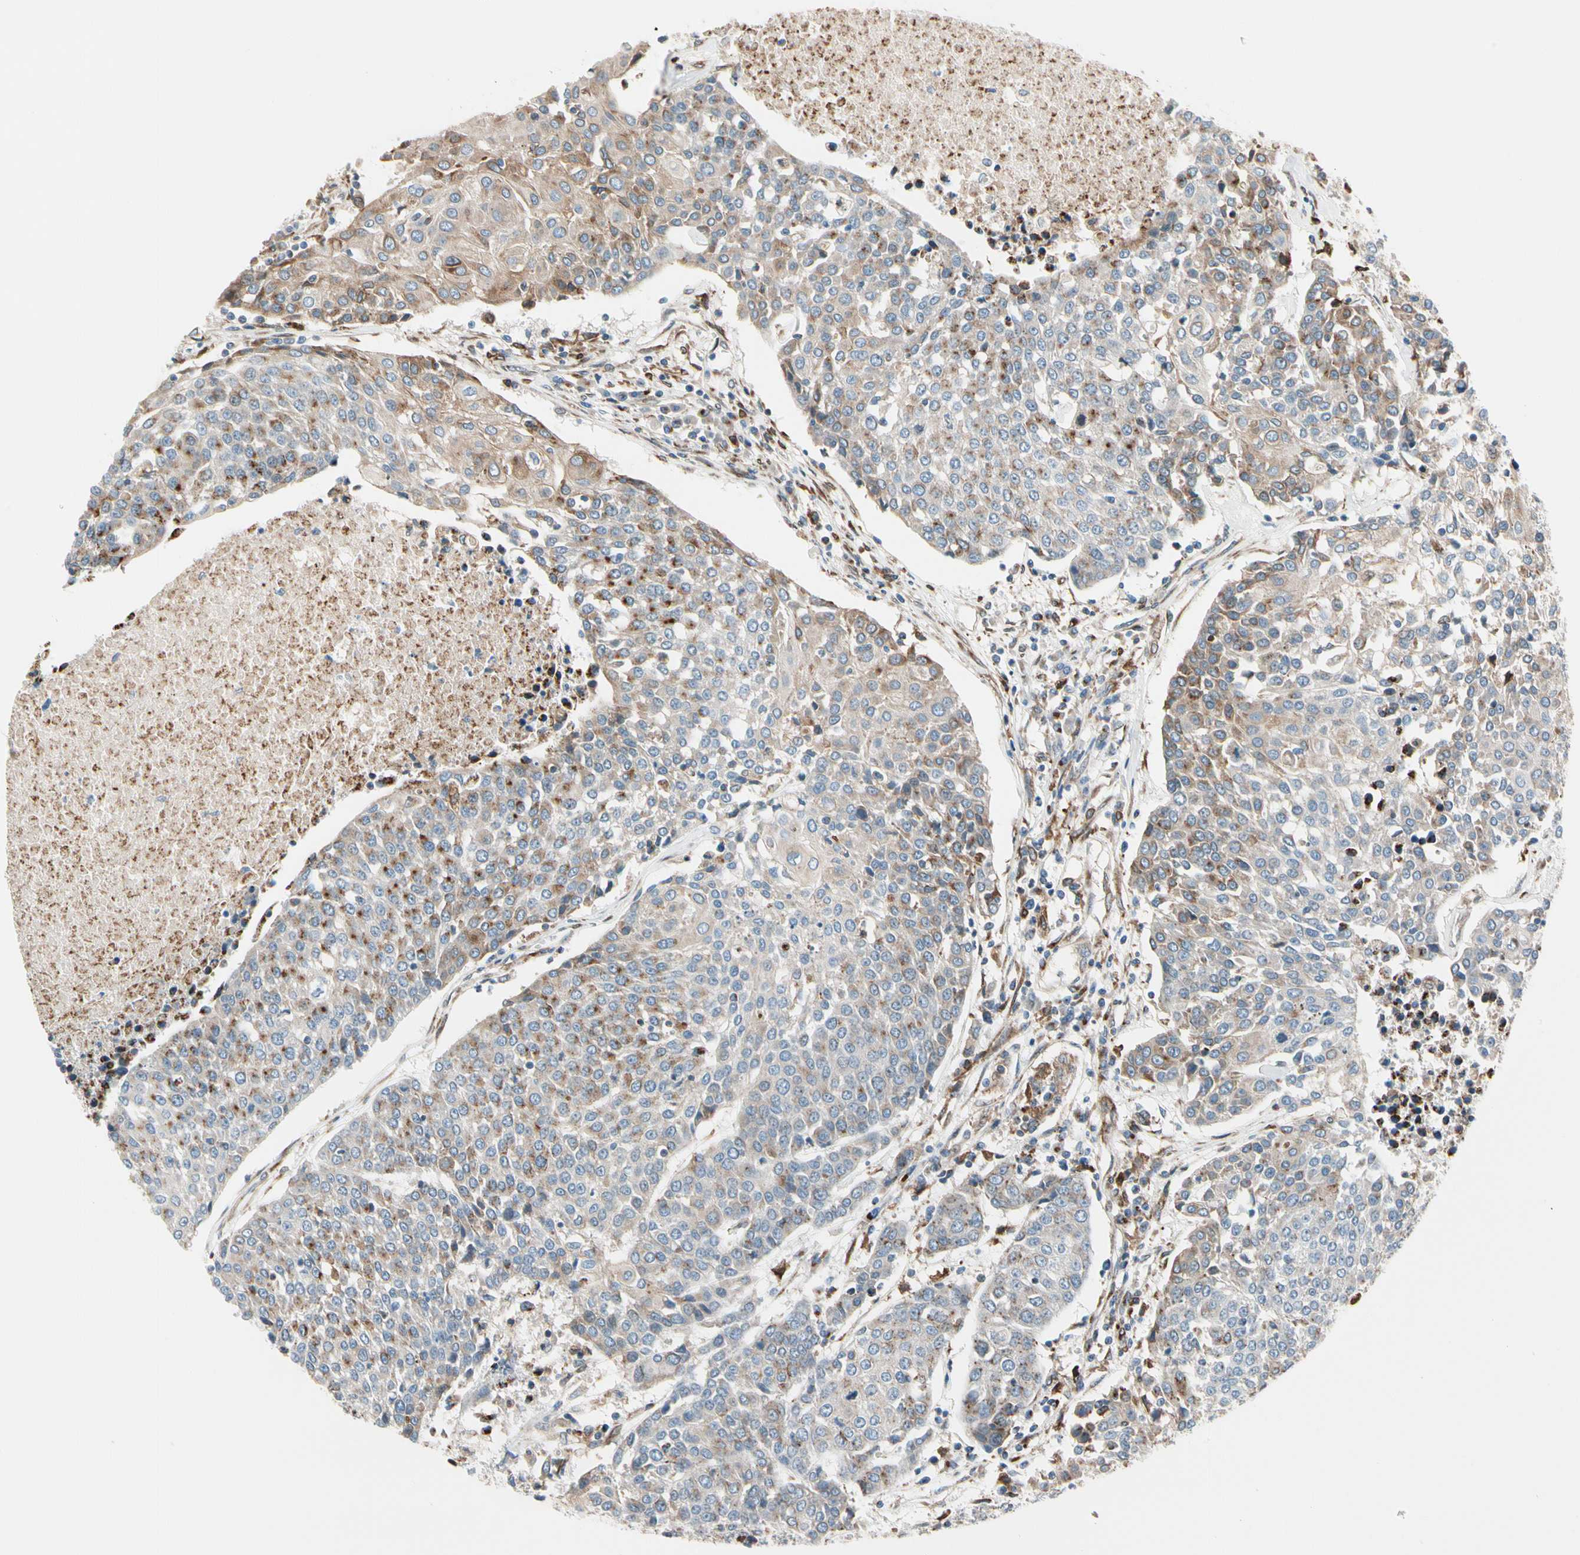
{"staining": {"intensity": "weak", "quantity": "25%-75%", "location": "cytoplasmic/membranous"}, "tissue": "urothelial cancer", "cell_type": "Tumor cells", "image_type": "cancer", "snomed": [{"axis": "morphology", "description": "Urothelial carcinoma, High grade"}, {"axis": "topography", "description": "Urinary bladder"}], "caption": "High-power microscopy captured an immunohistochemistry (IHC) histopathology image of urothelial cancer, revealing weak cytoplasmic/membranous positivity in approximately 25%-75% of tumor cells. (Stains: DAB in brown, nuclei in blue, Microscopy: brightfield microscopy at high magnification).", "gene": "NUCB1", "patient": {"sex": "female", "age": 85}}